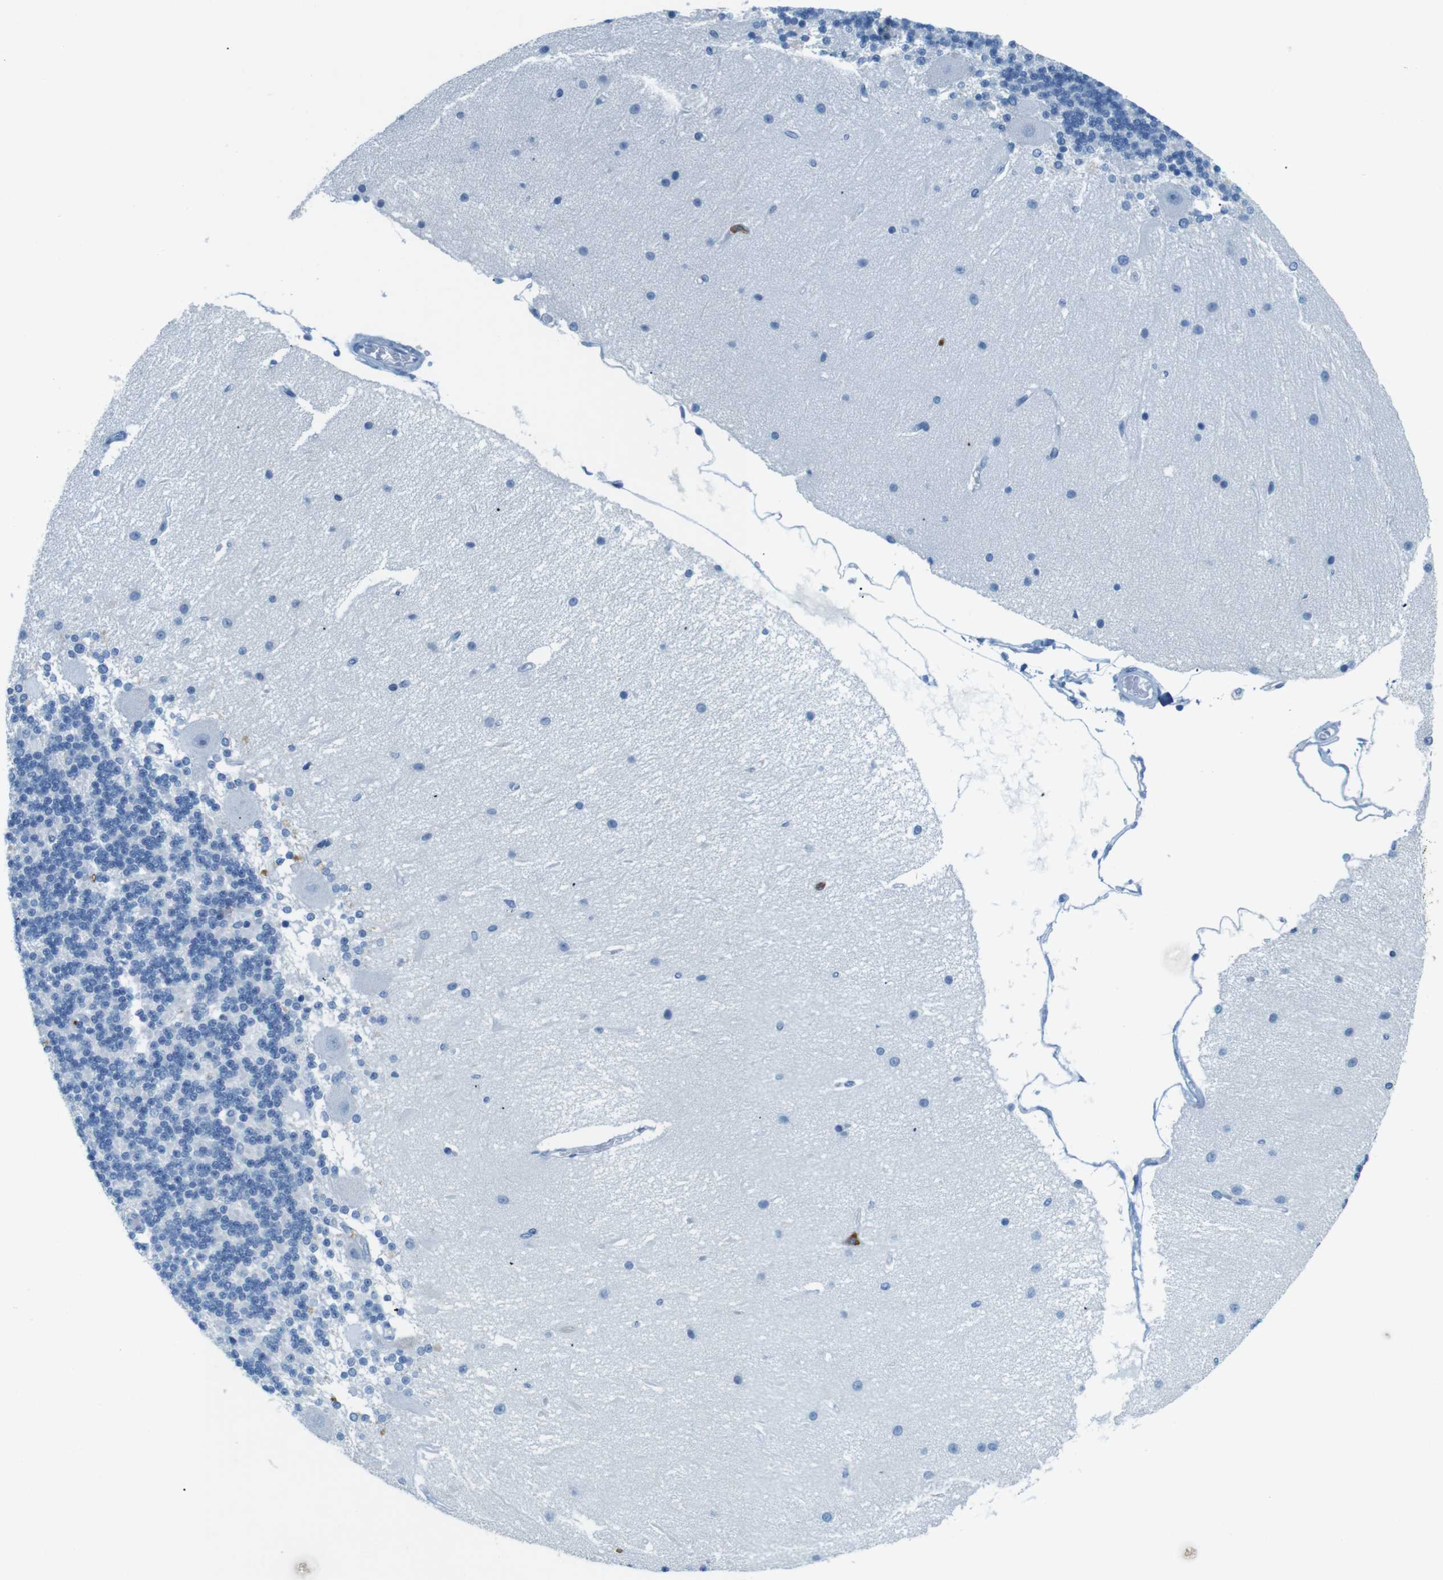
{"staining": {"intensity": "negative", "quantity": "none", "location": "none"}, "tissue": "cerebellum", "cell_type": "Cells in granular layer", "image_type": "normal", "snomed": [{"axis": "morphology", "description": "Normal tissue, NOS"}, {"axis": "topography", "description": "Cerebellum"}], "caption": "Human cerebellum stained for a protein using immunohistochemistry (IHC) shows no expression in cells in granular layer.", "gene": "MCEMP1", "patient": {"sex": "female", "age": 54}}